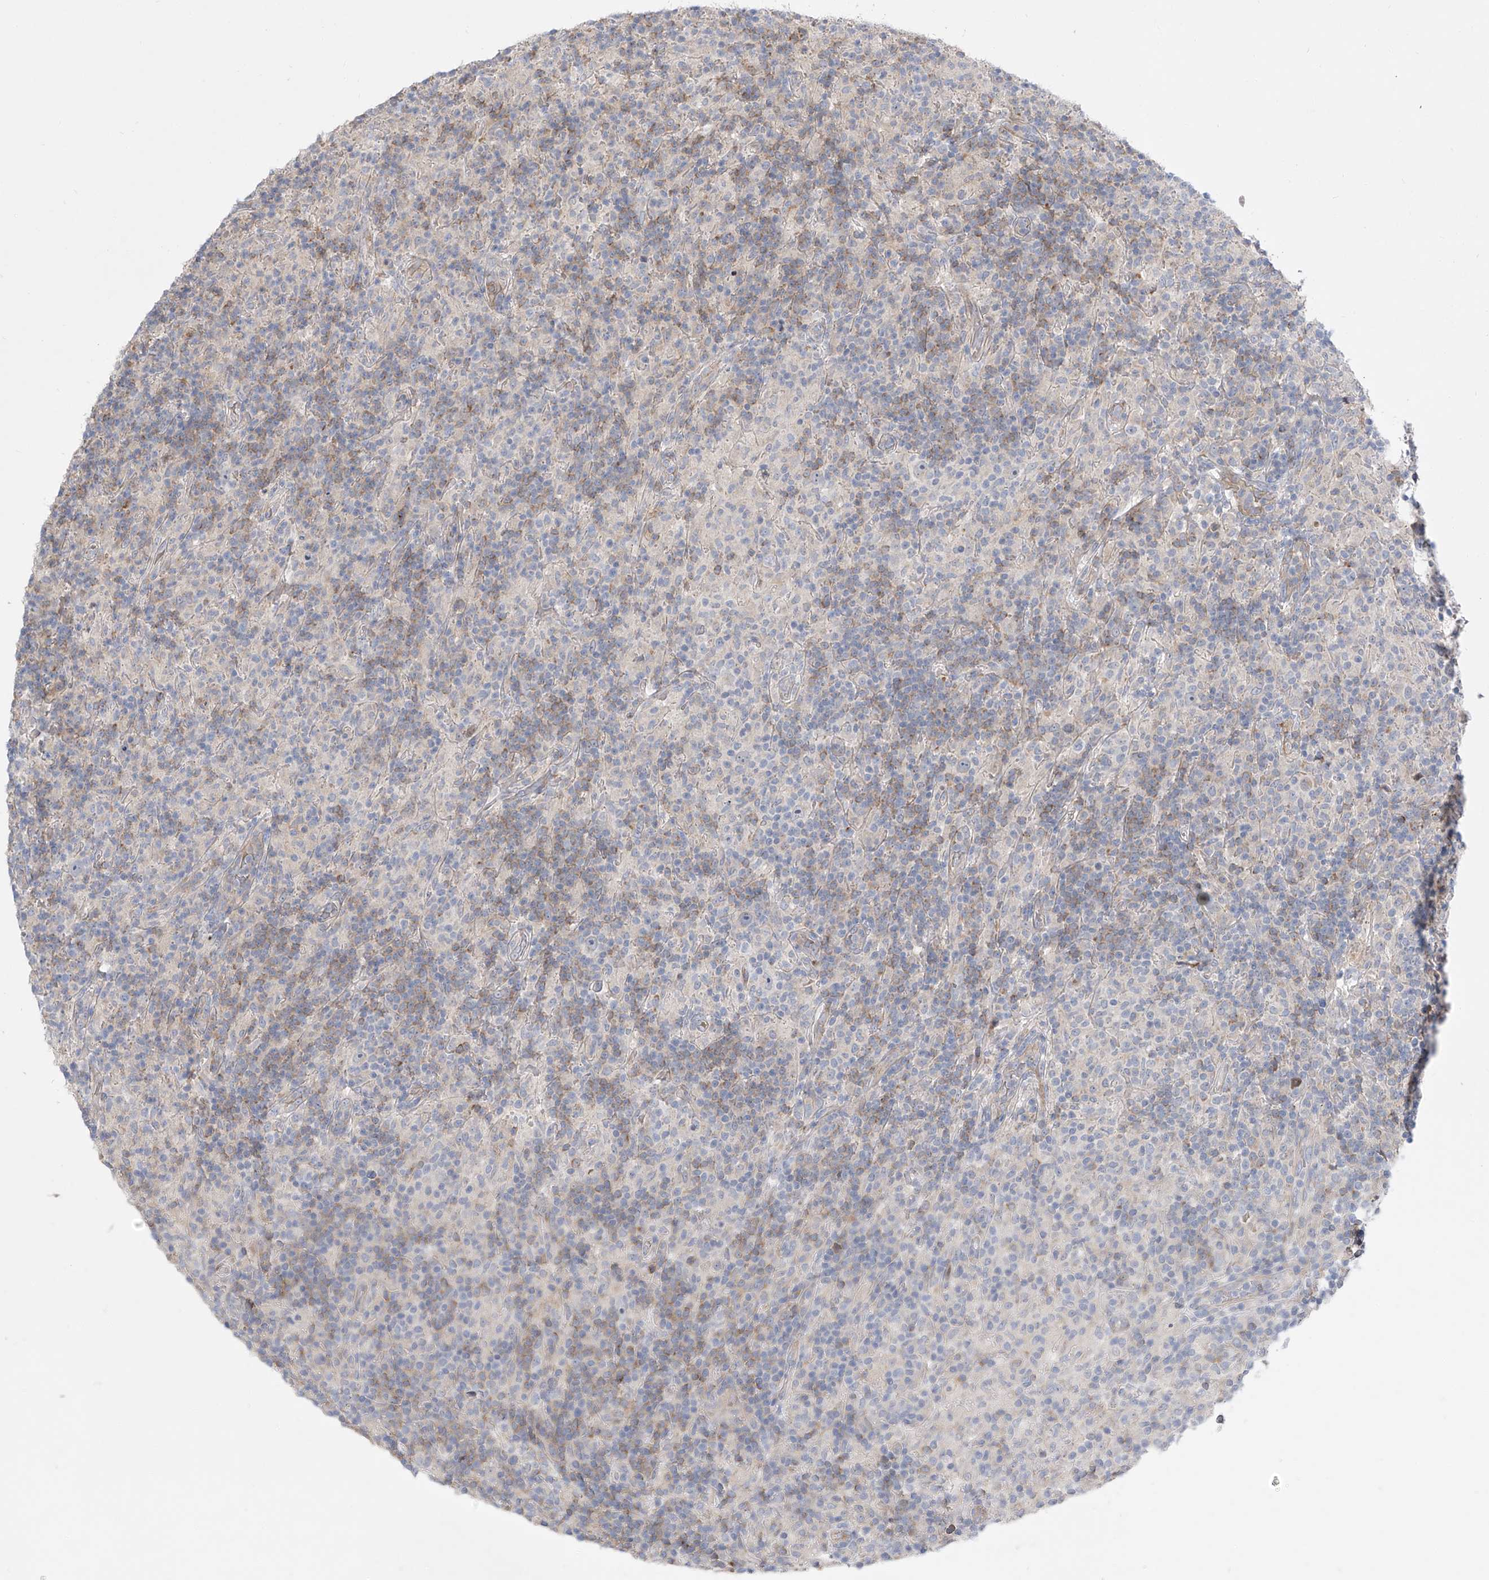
{"staining": {"intensity": "negative", "quantity": "none", "location": "none"}, "tissue": "lymphoma", "cell_type": "Tumor cells", "image_type": "cancer", "snomed": [{"axis": "morphology", "description": "Hodgkin's disease, NOS"}, {"axis": "topography", "description": "Lymph node"}], "caption": "Human lymphoma stained for a protein using IHC exhibits no expression in tumor cells.", "gene": "LRRC1", "patient": {"sex": "male", "age": 70}}